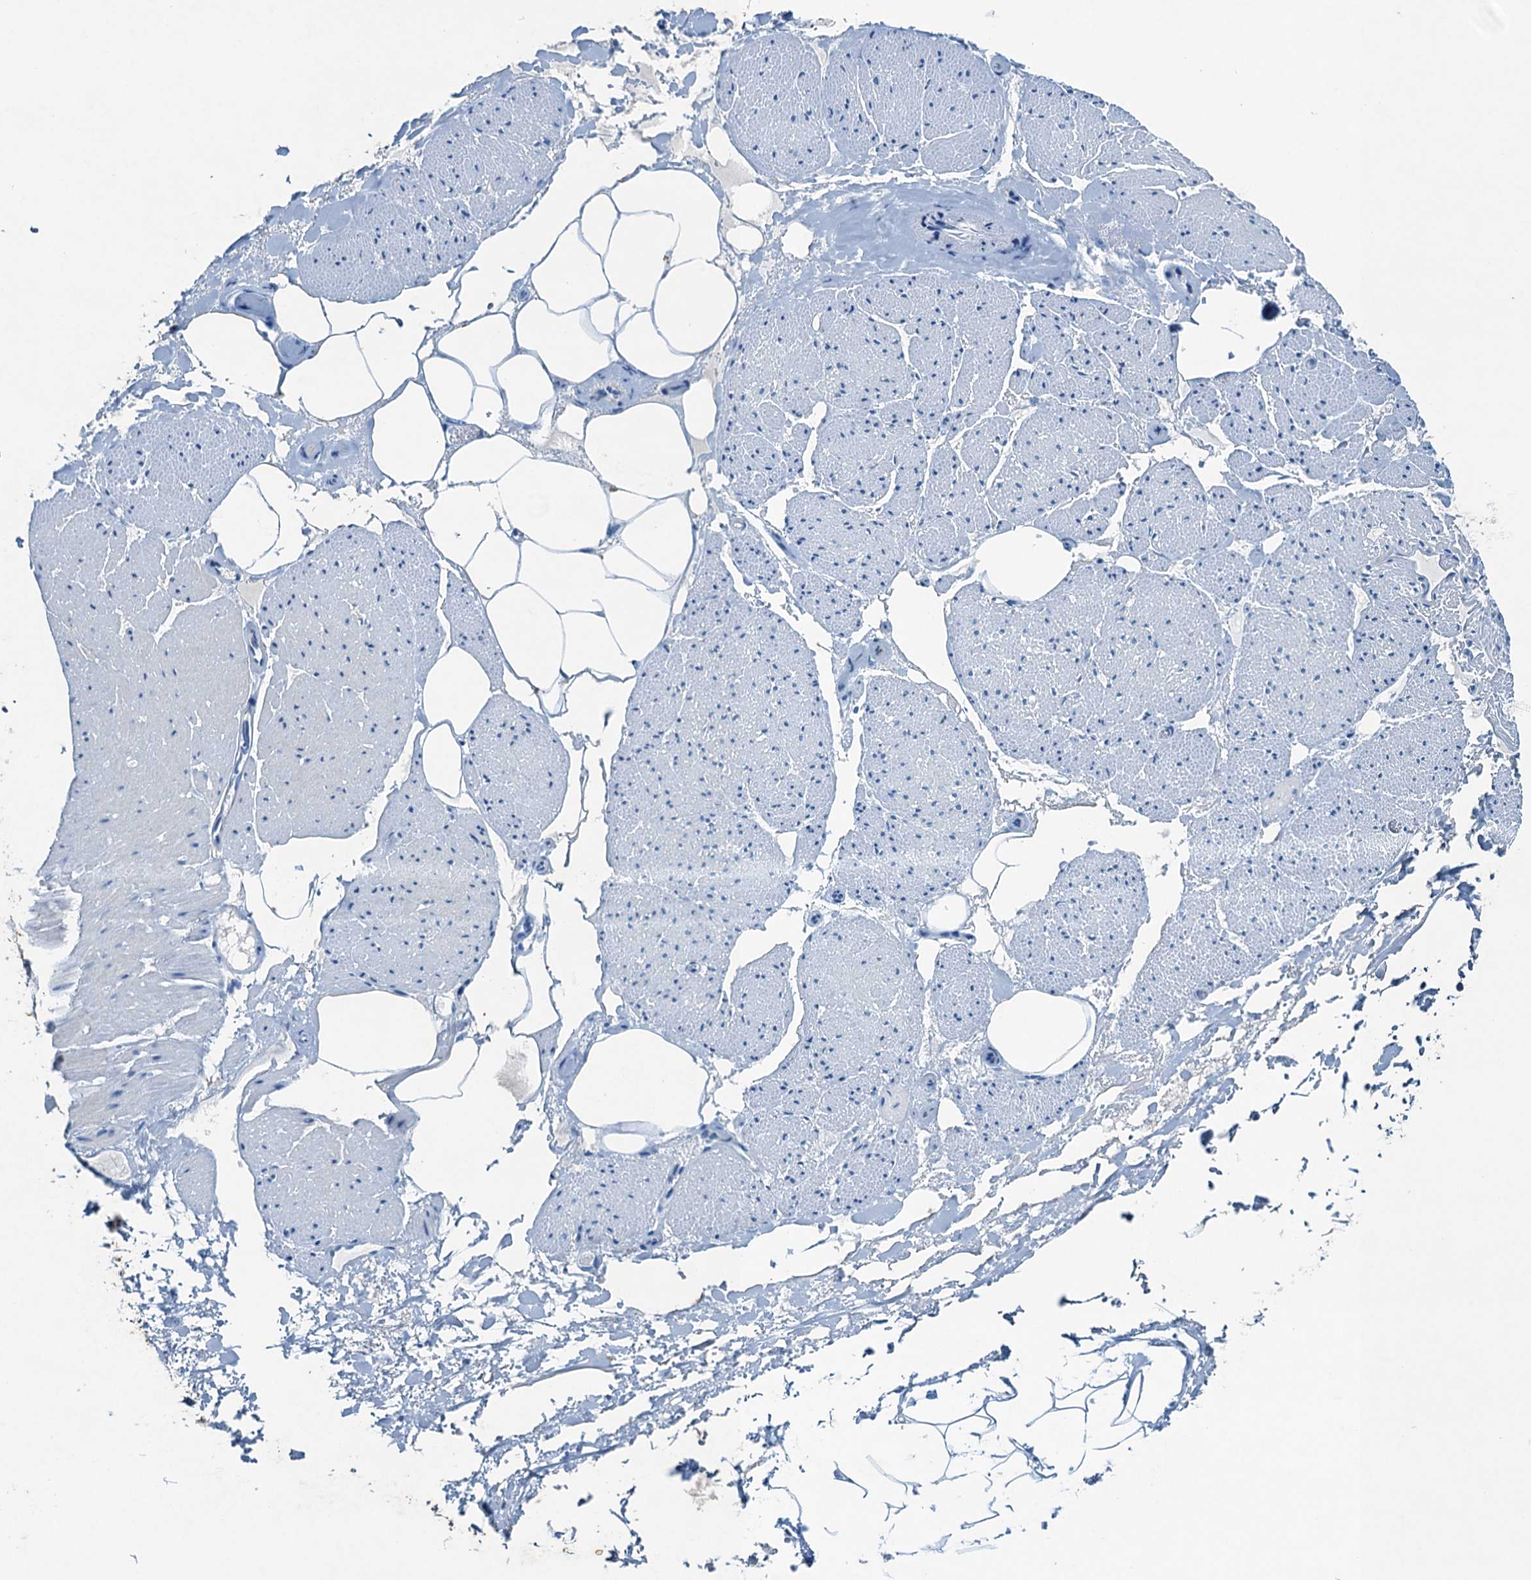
{"staining": {"intensity": "negative", "quantity": "none", "location": "none"}, "tissue": "adipose tissue", "cell_type": "Adipocytes", "image_type": "normal", "snomed": [{"axis": "morphology", "description": "Normal tissue, NOS"}, {"axis": "morphology", "description": "Adenocarcinoma, Low grade"}, {"axis": "topography", "description": "Prostate"}, {"axis": "topography", "description": "Peripheral nerve tissue"}], "caption": "Immunohistochemistry of unremarkable adipose tissue exhibits no positivity in adipocytes.", "gene": "CBLIF", "patient": {"sex": "male", "age": 63}}